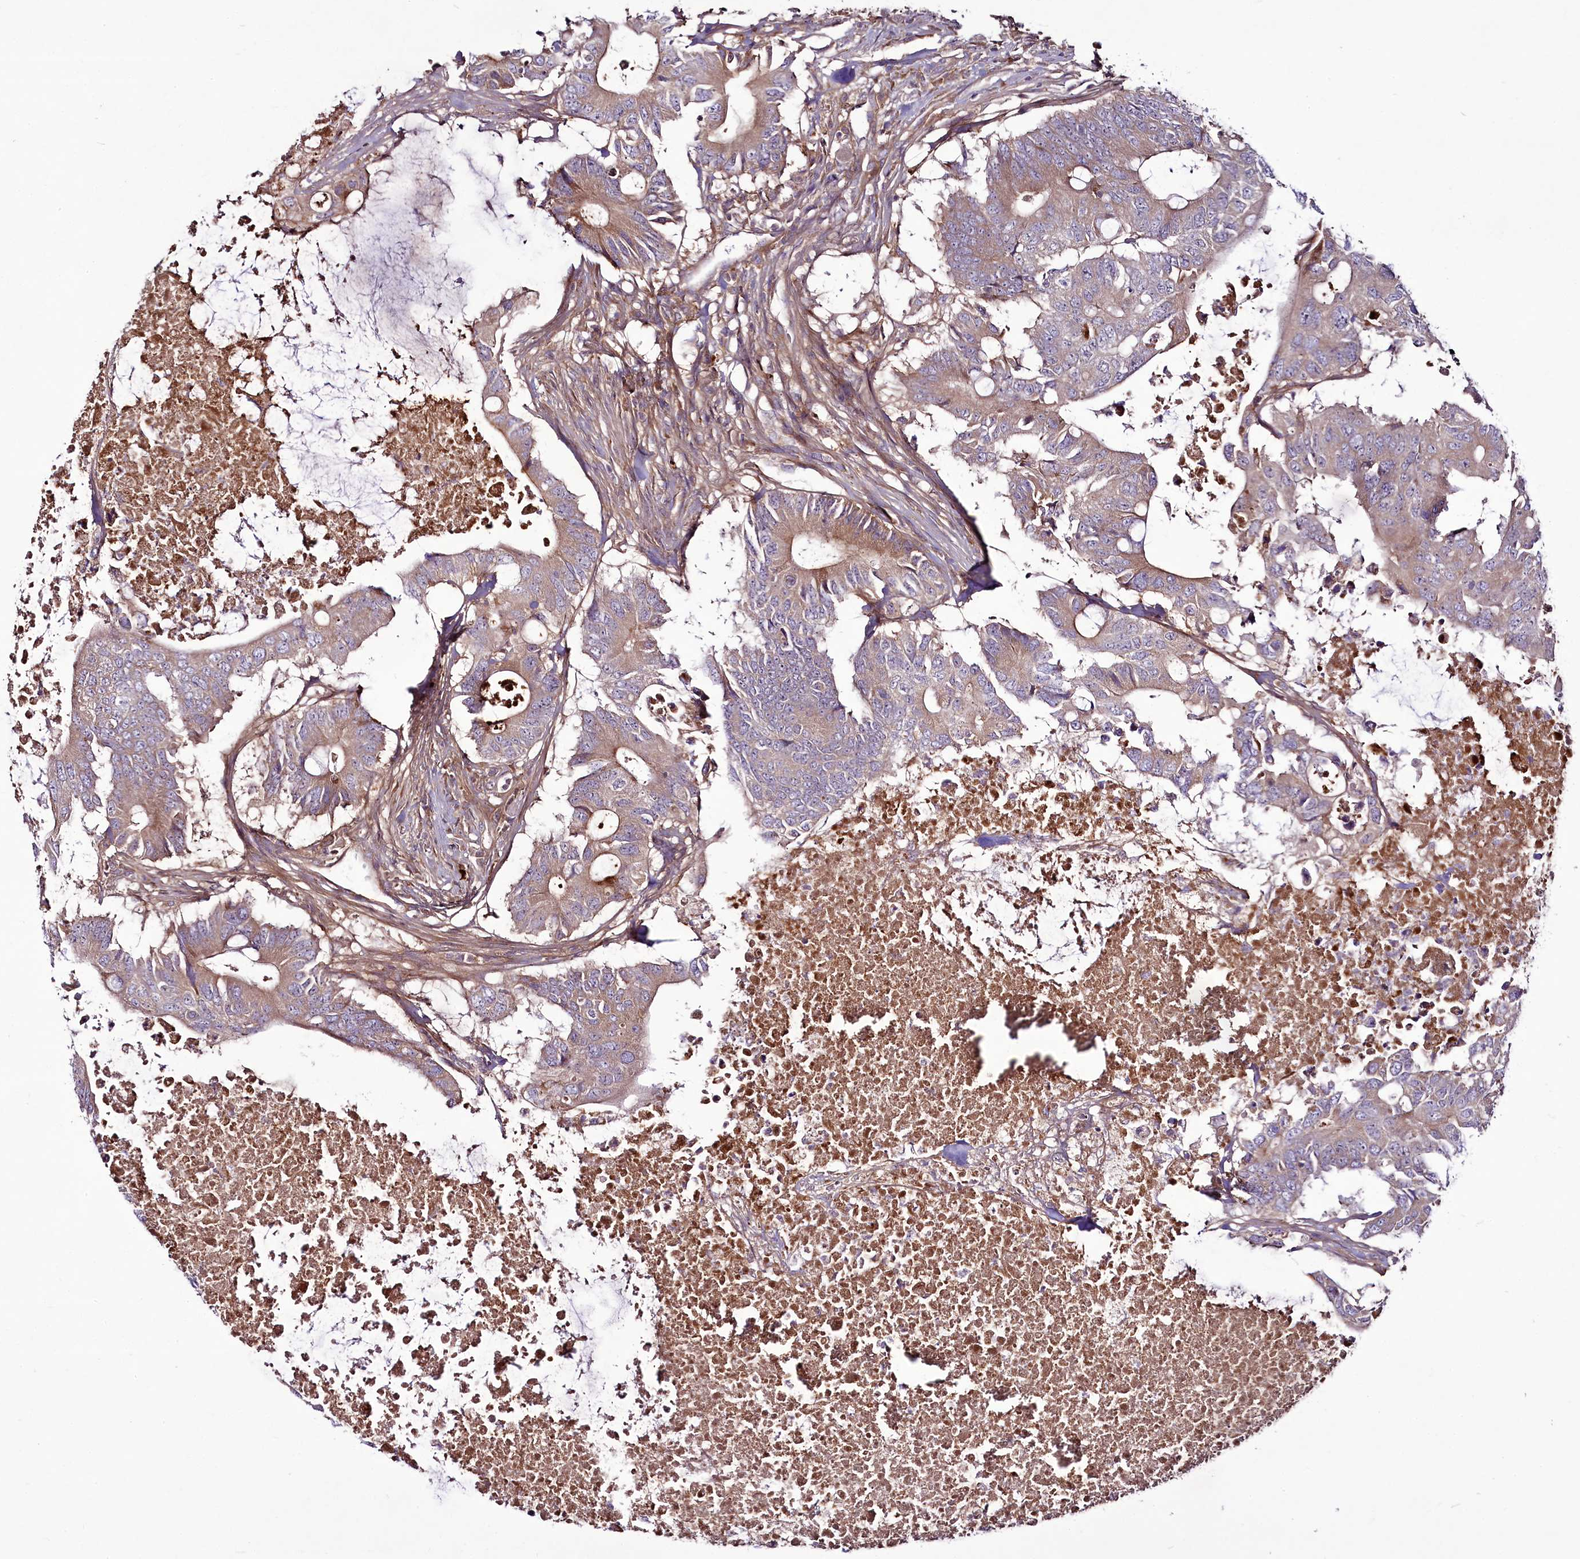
{"staining": {"intensity": "weak", "quantity": "25%-75%", "location": "cytoplasmic/membranous"}, "tissue": "colorectal cancer", "cell_type": "Tumor cells", "image_type": "cancer", "snomed": [{"axis": "morphology", "description": "Adenocarcinoma, NOS"}, {"axis": "topography", "description": "Colon"}], "caption": "Immunohistochemical staining of human adenocarcinoma (colorectal) reveals low levels of weak cytoplasmic/membranous protein positivity in about 25%-75% of tumor cells.", "gene": "RSBN1", "patient": {"sex": "male", "age": 71}}